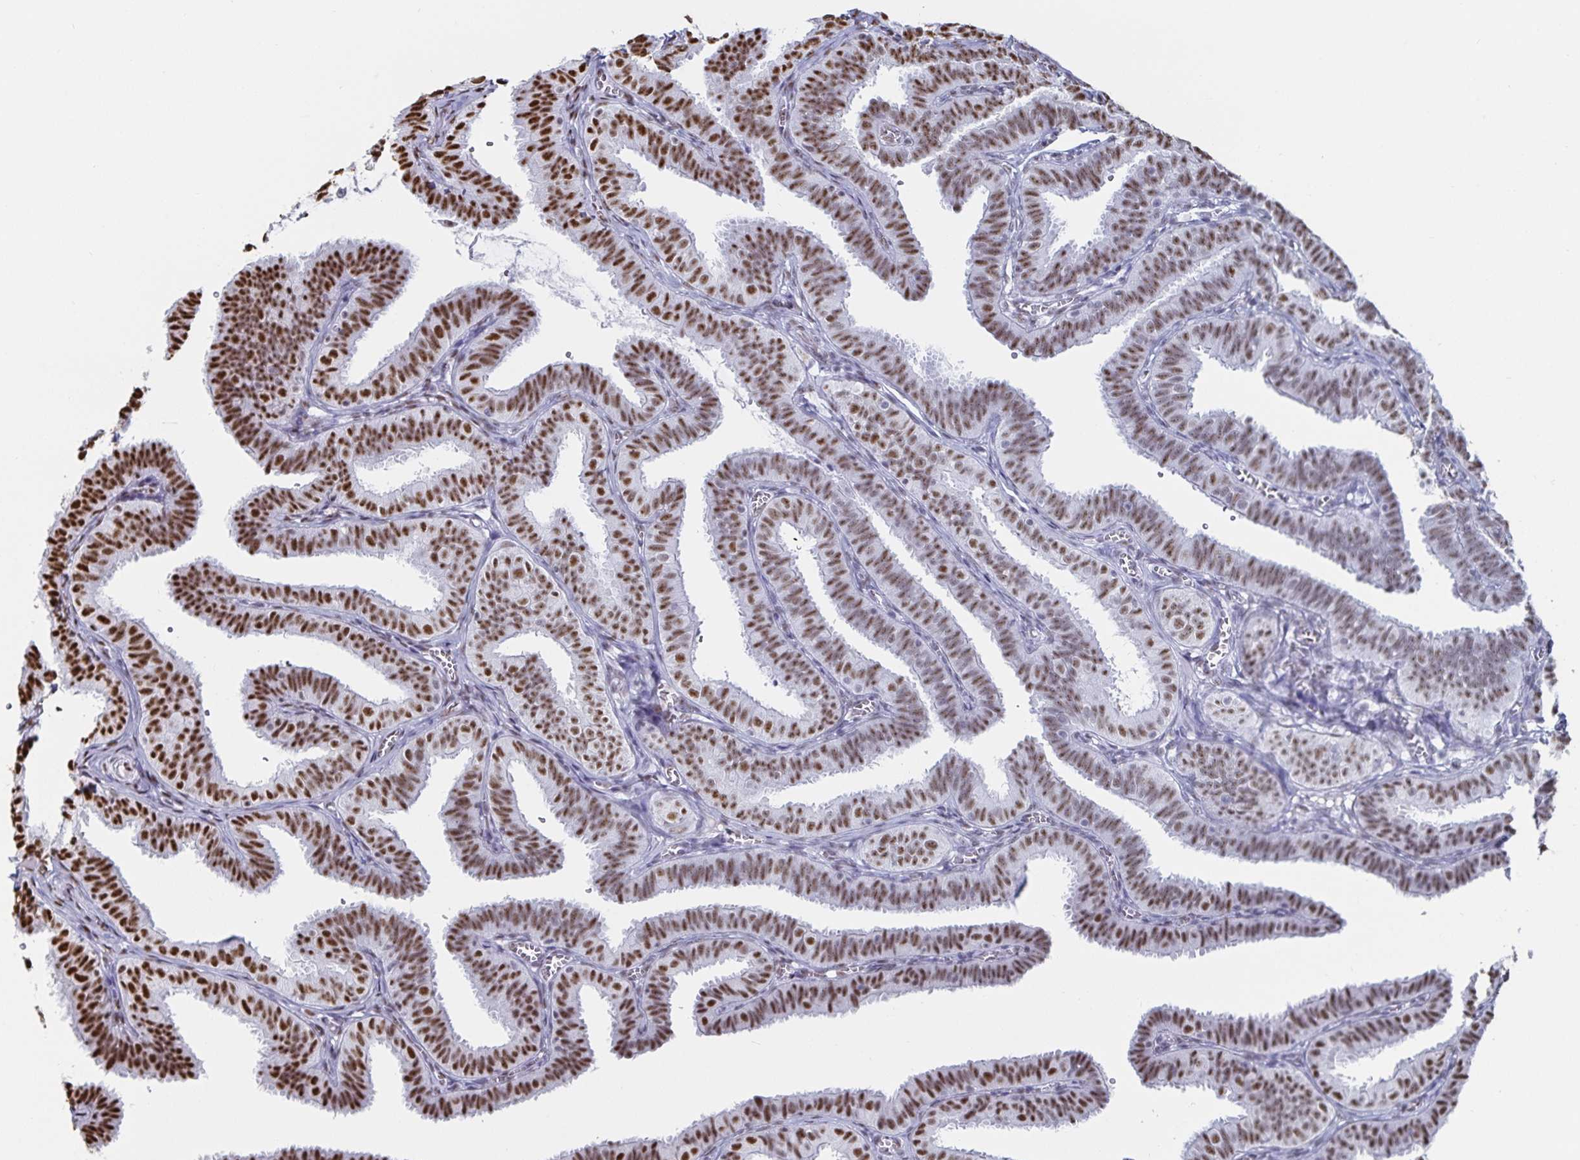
{"staining": {"intensity": "strong", "quantity": ">75%", "location": "nuclear"}, "tissue": "fallopian tube", "cell_type": "Glandular cells", "image_type": "normal", "snomed": [{"axis": "morphology", "description": "Normal tissue, NOS"}, {"axis": "topography", "description": "Fallopian tube"}], "caption": "The histopathology image exhibits immunohistochemical staining of benign fallopian tube. There is strong nuclear staining is identified in approximately >75% of glandular cells. (IHC, brightfield microscopy, high magnification).", "gene": "DDX39B", "patient": {"sex": "female", "age": 25}}